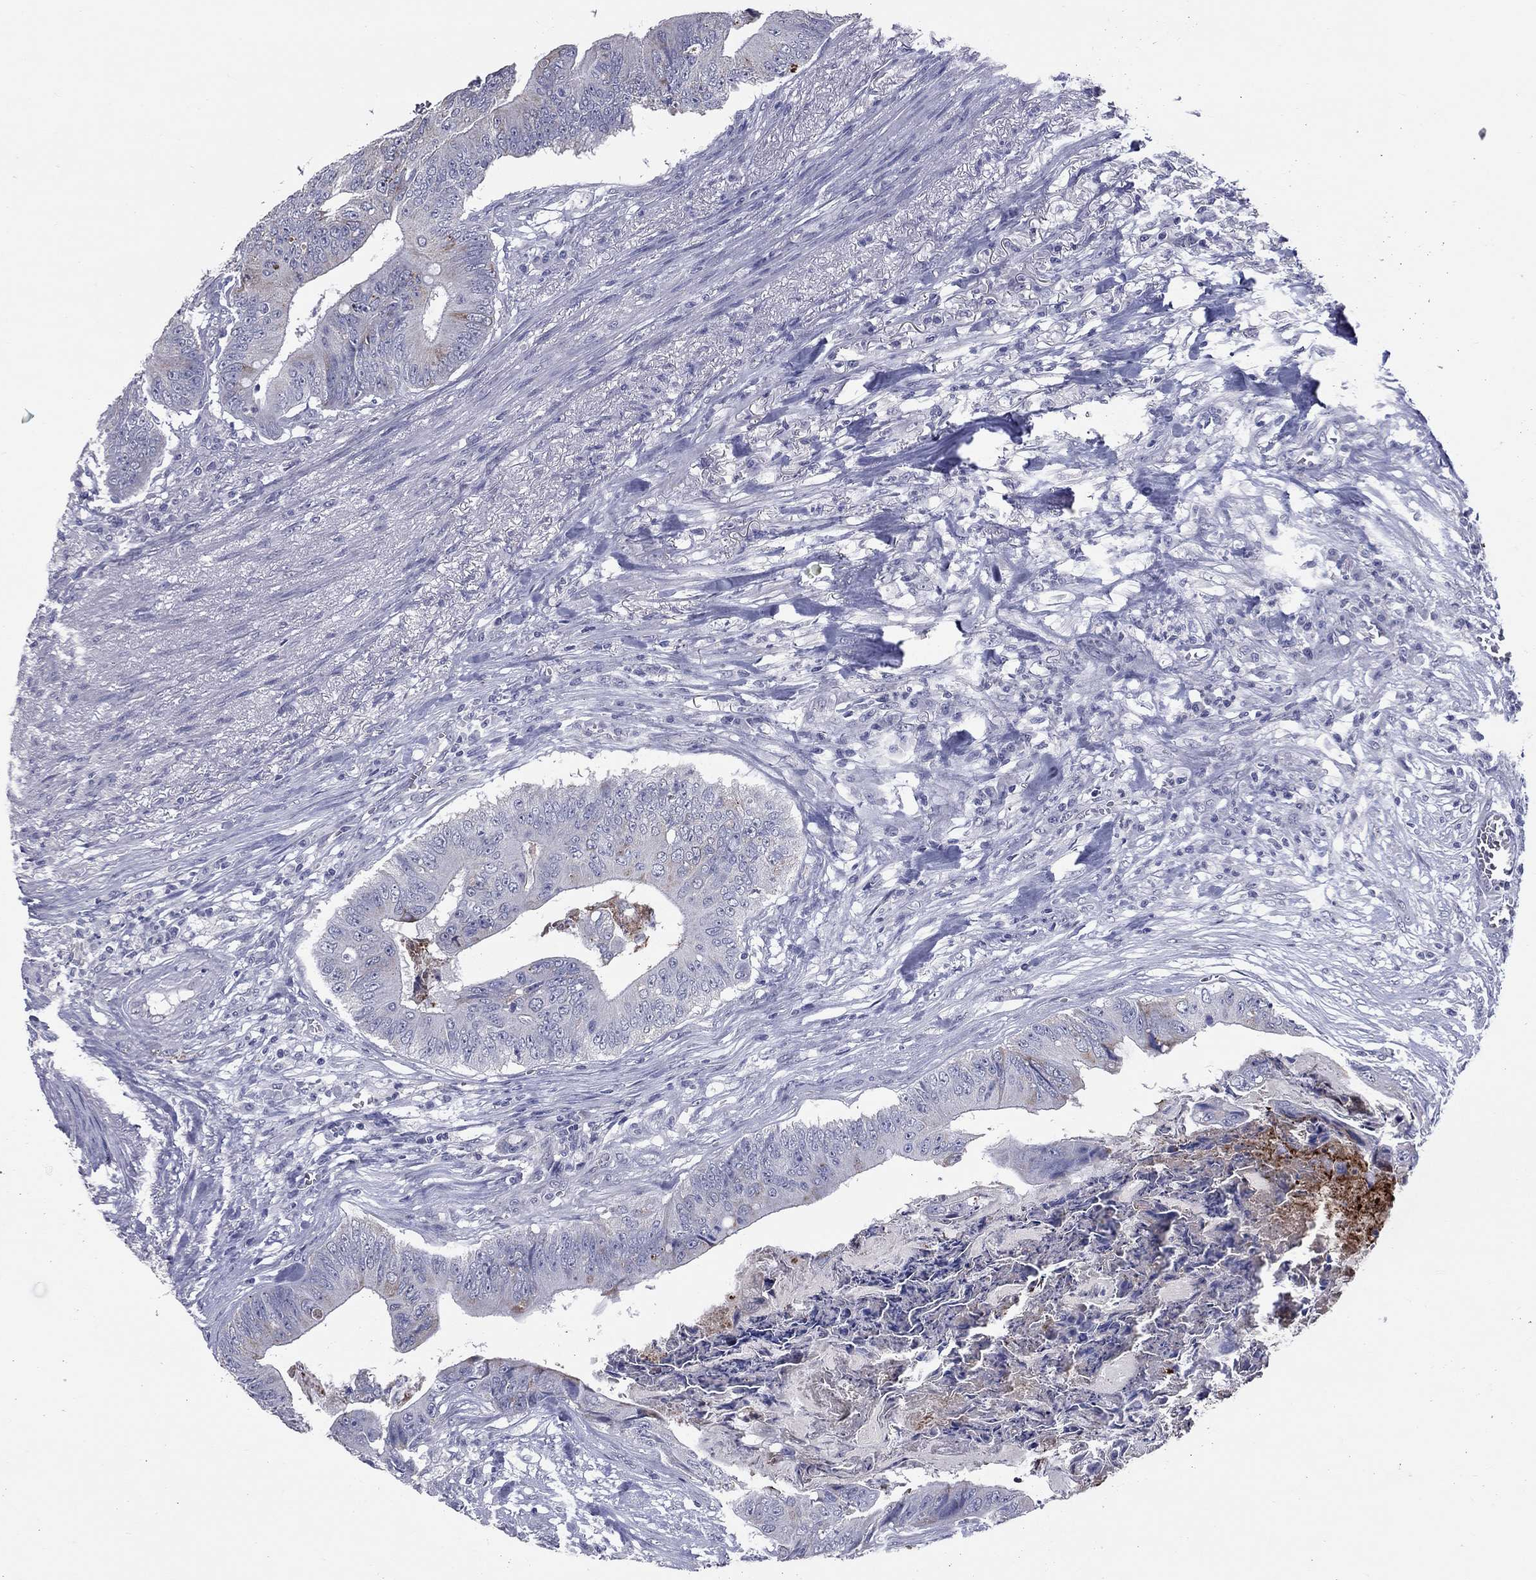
{"staining": {"intensity": "moderate", "quantity": "<25%", "location": "cytoplasmic/membranous"}, "tissue": "colorectal cancer", "cell_type": "Tumor cells", "image_type": "cancer", "snomed": [{"axis": "morphology", "description": "Adenocarcinoma, NOS"}, {"axis": "topography", "description": "Colon"}], "caption": "Colorectal adenocarcinoma stained with DAB (3,3'-diaminobenzidine) immunohistochemistry displays low levels of moderate cytoplasmic/membranous staining in about <25% of tumor cells.", "gene": "SHOC2", "patient": {"sex": "male", "age": 84}}